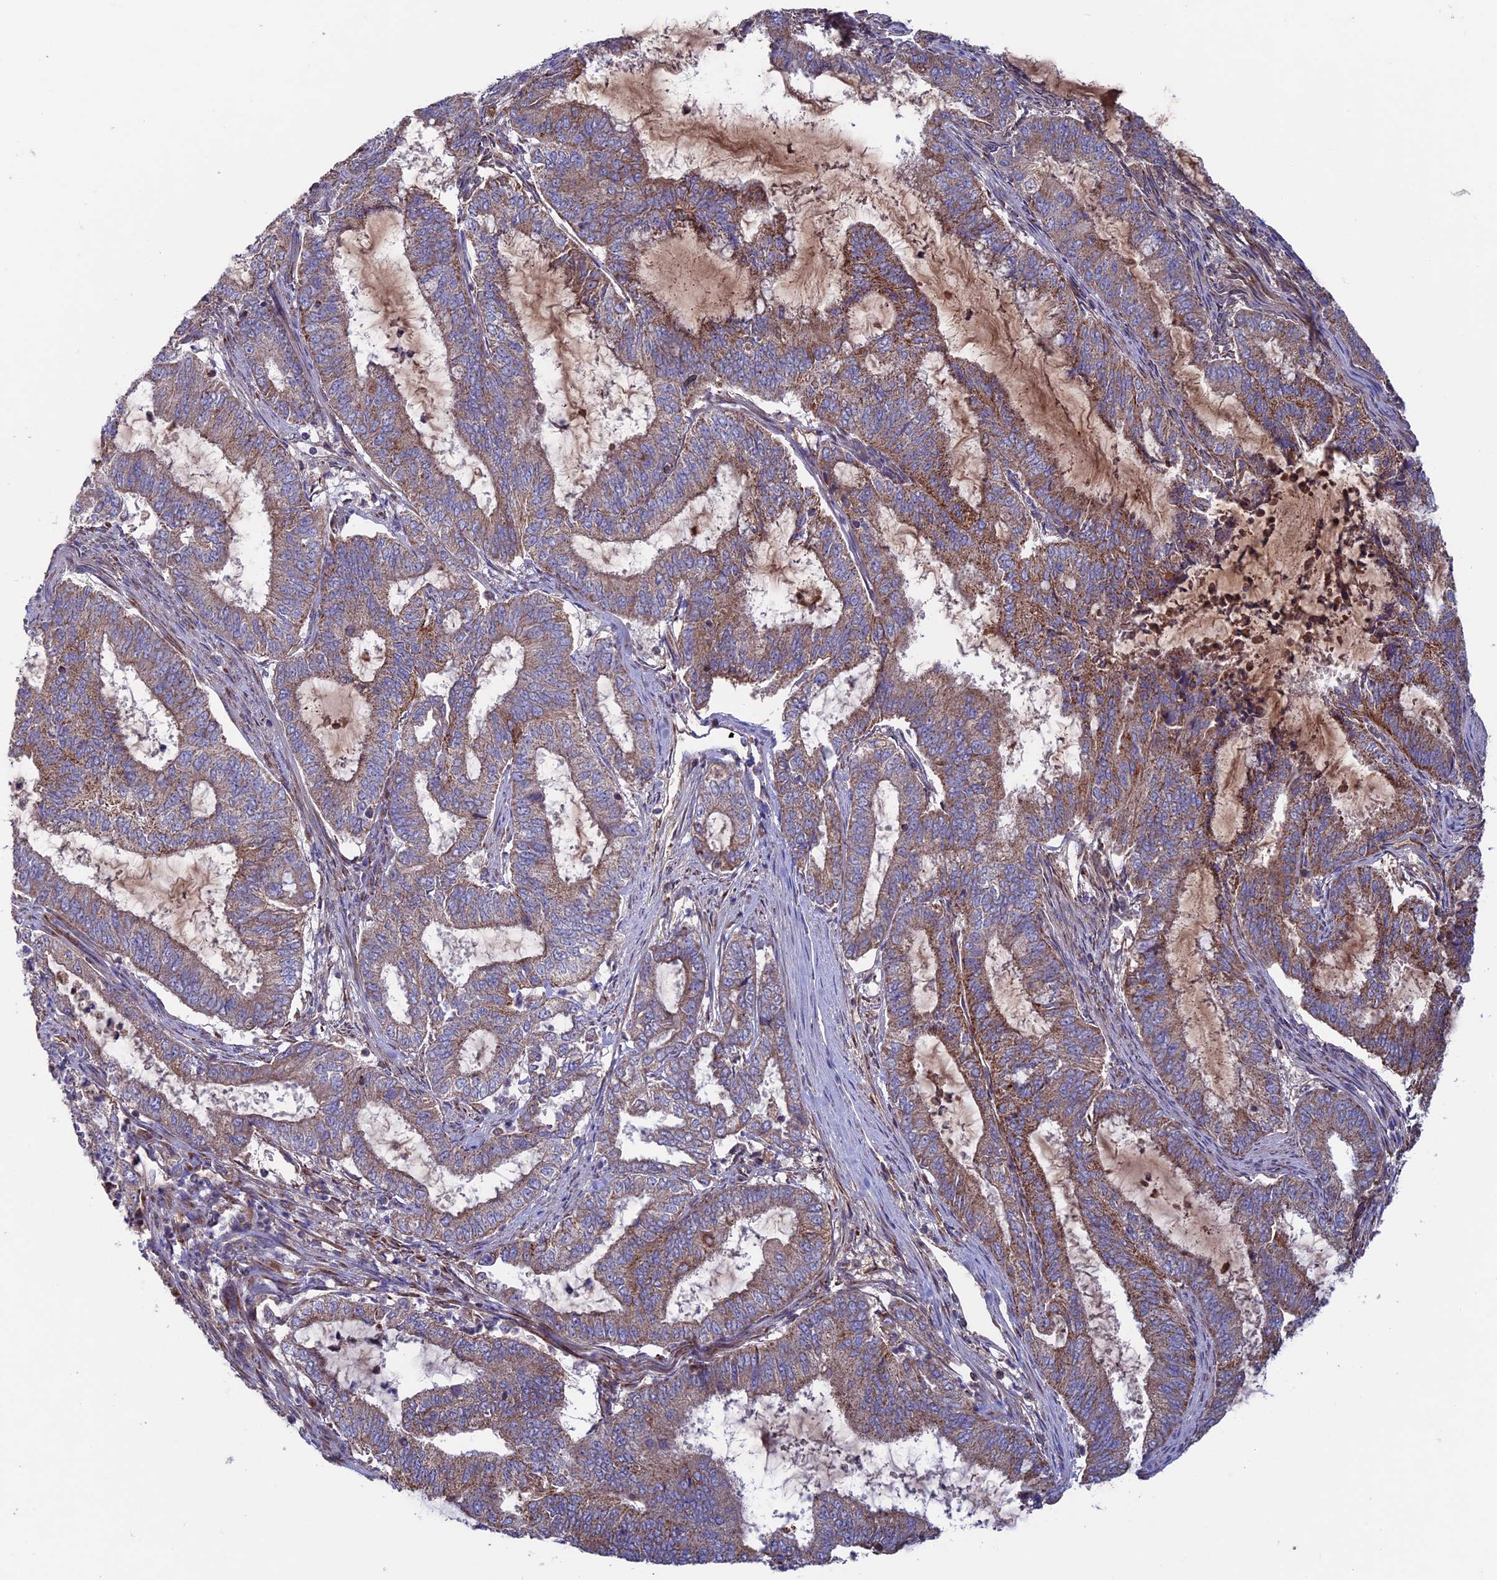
{"staining": {"intensity": "moderate", "quantity": ">75%", "location": "cytoplasmic/membranous"}, "tissue": "endometrial cancer", "cell_type": "Tumor cells", "image_type": "cancer", "snomed": [{"axis": "morphology", "description": "Adenocarcinoma, NOS"}, {"axis": "topography", "description": "Endometrium"}], "caption": "Immunohistochemical staining of endometrial cancer shows medium levels of moderate cytoplasmic/membranous expression in approximately >75% of tumor cells. Nuclei are stained in blue.", "gene": "SLC15A5", "patient": {"sex": "female", "age": 51}}